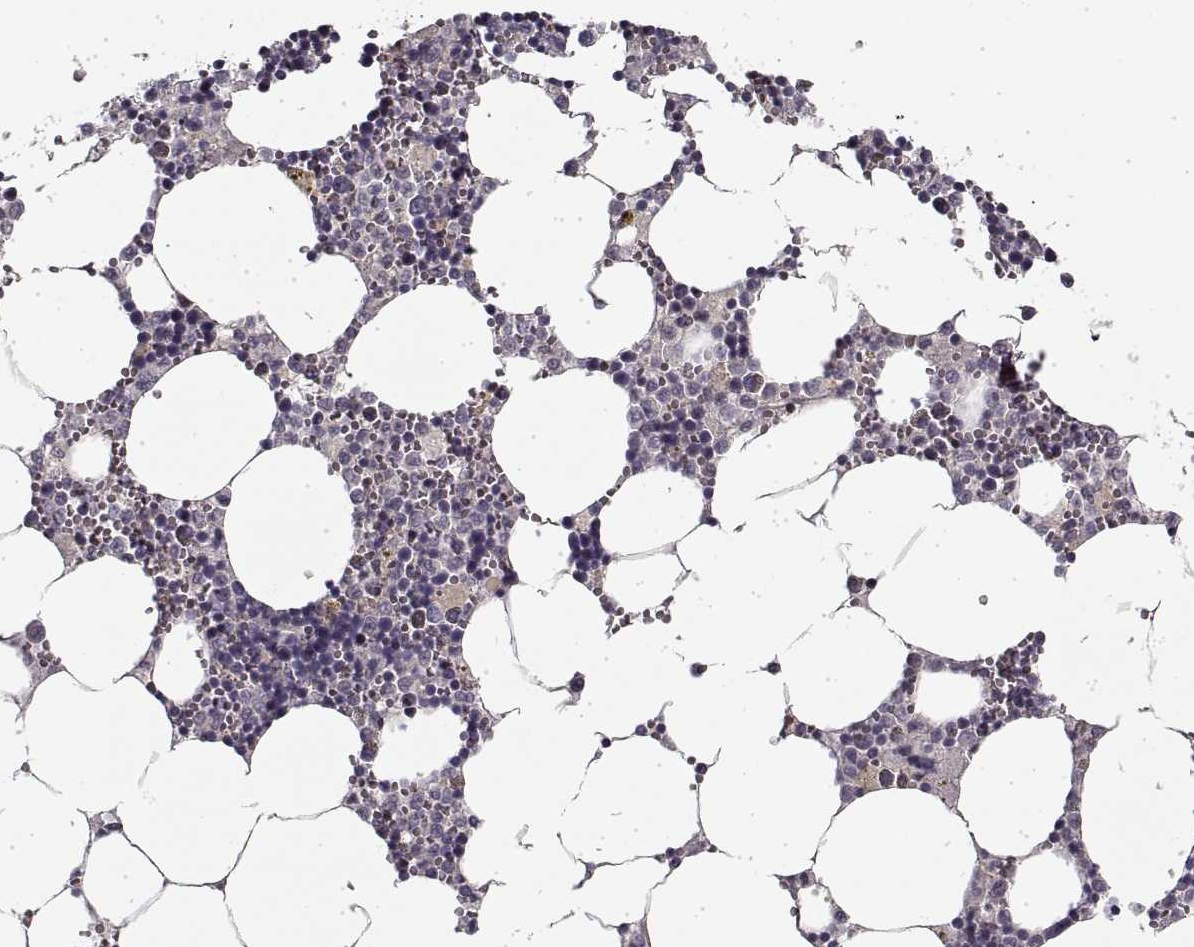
{"staining": {"intensity": "negative", "quantity": "none", "location": "none"}, "tissue": "bone marrow", "cell_type": "Hematopoietic cells", "image_type": "normal", "snomed": [{"axis": "morphology", "description": "Normal tissue, NOS"}, {"axis": "topography", "description": "Bone marrow"}], "caption": "This image is of normal bone marrow stained with immunohistochemistry to label a protein in brown with the nuclei are counter-stained blue. There is no expression in hematopoietic cells.", "gene": "LAMB2", "patient": {"sex": "male", "age": 54}}